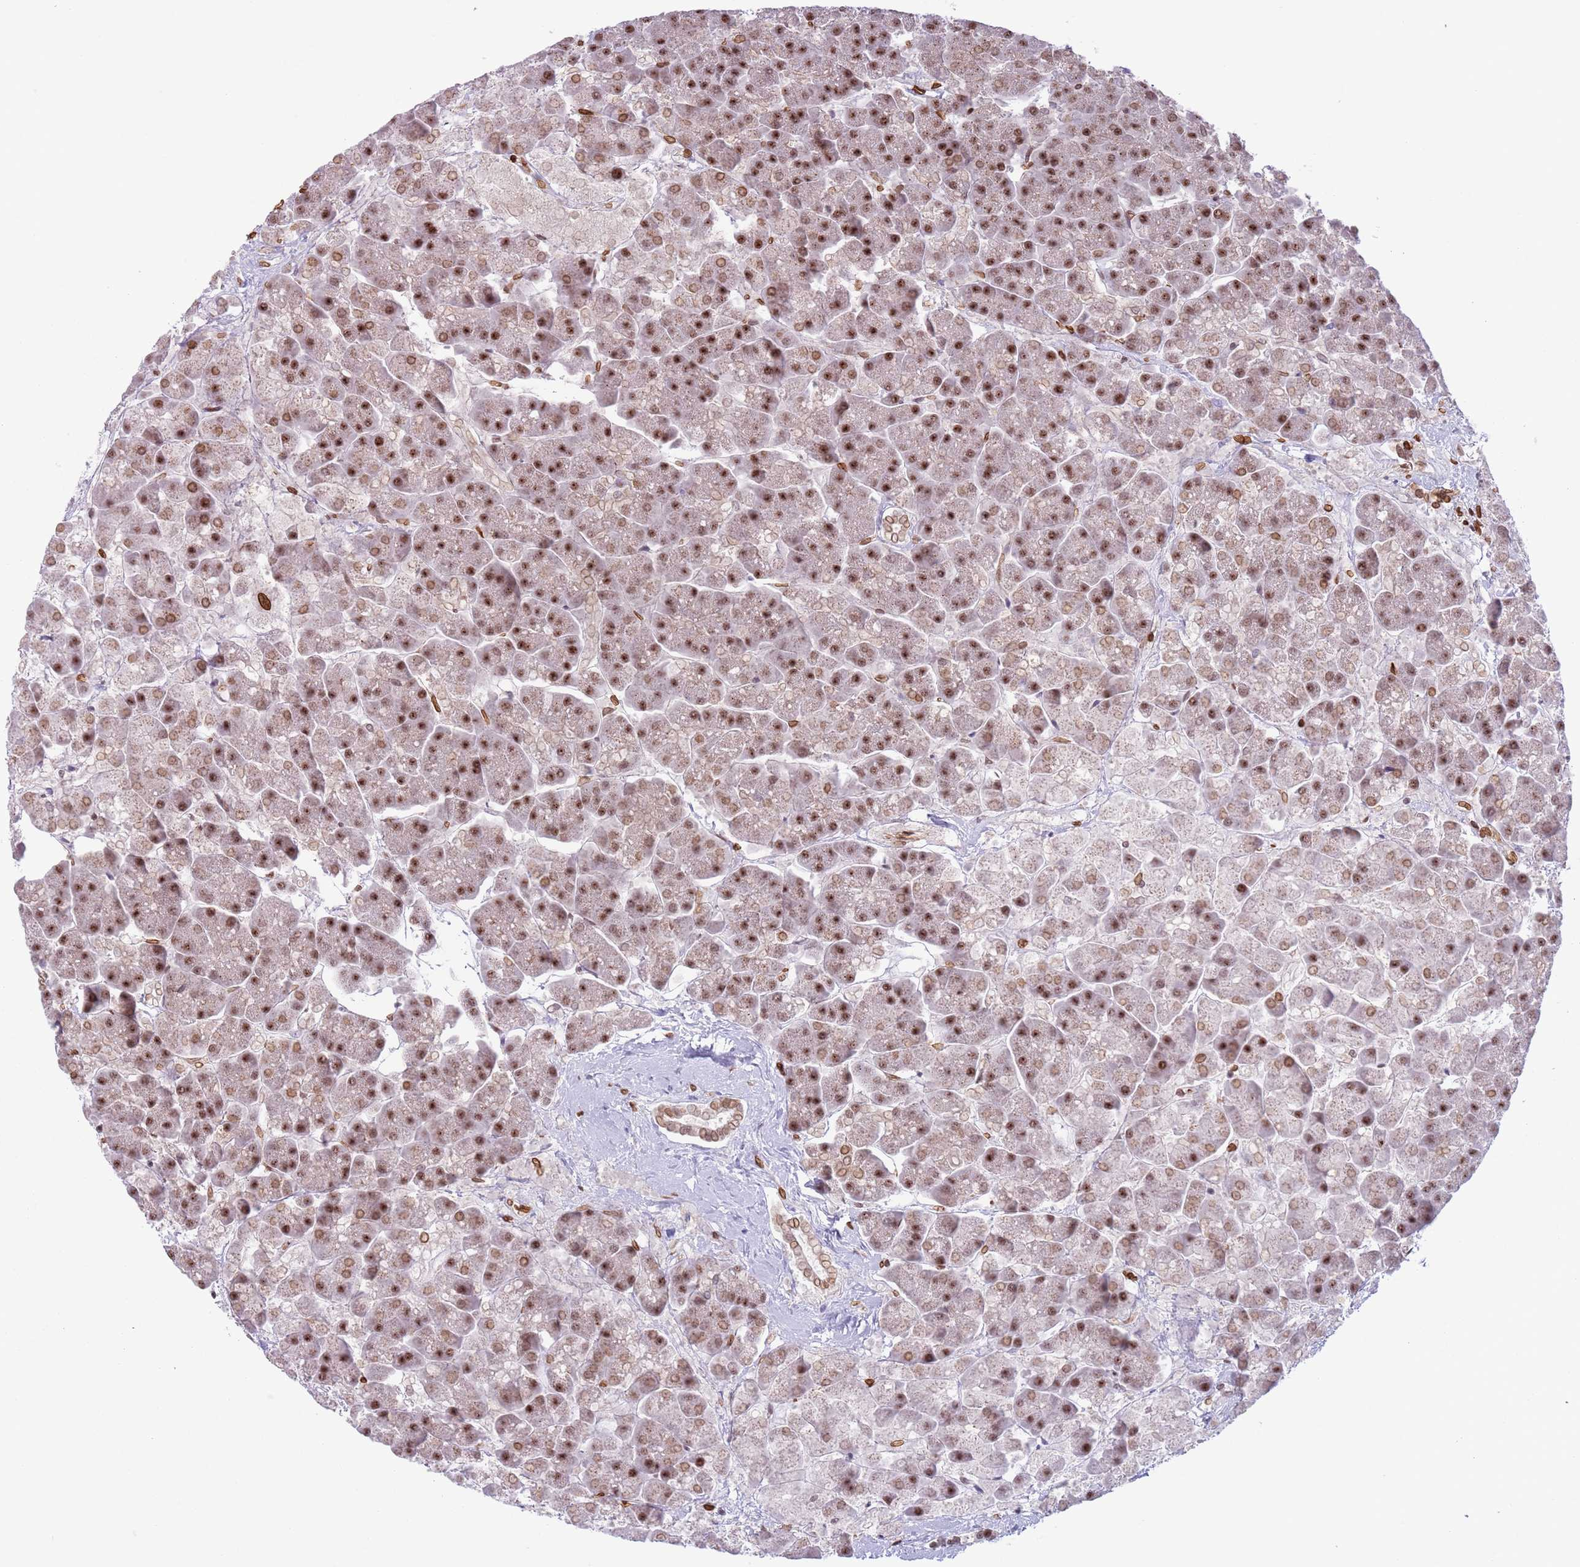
{"staining": {"intensity": "moderate", "quantity": ">75%", "location": "cytoplasmic/membranous,nuclear"}, "tissue": "pancreas", "cell_type": "Exocrine glandular cells", "image_type": "normal", "snomed": [{"axis": "morphology", "description": "Normal tissue, NOS"}, {"axis": "topography", "description": "Pancreas"}, {"axis": "topography", "description": "Peripheral nerve tissue"}], "caption": "Normal pancreas shows moderate cytoplasmic/membranous,nuclear positivity in about >75% of exocrine glandular cells The staining is performed using DAB brown chromogen to label protein expression. The nuclei are counter-stained blue using hematoxylin..", "gene": "SIPA1L3", "patient": {"sex": "male", "age": 54}}